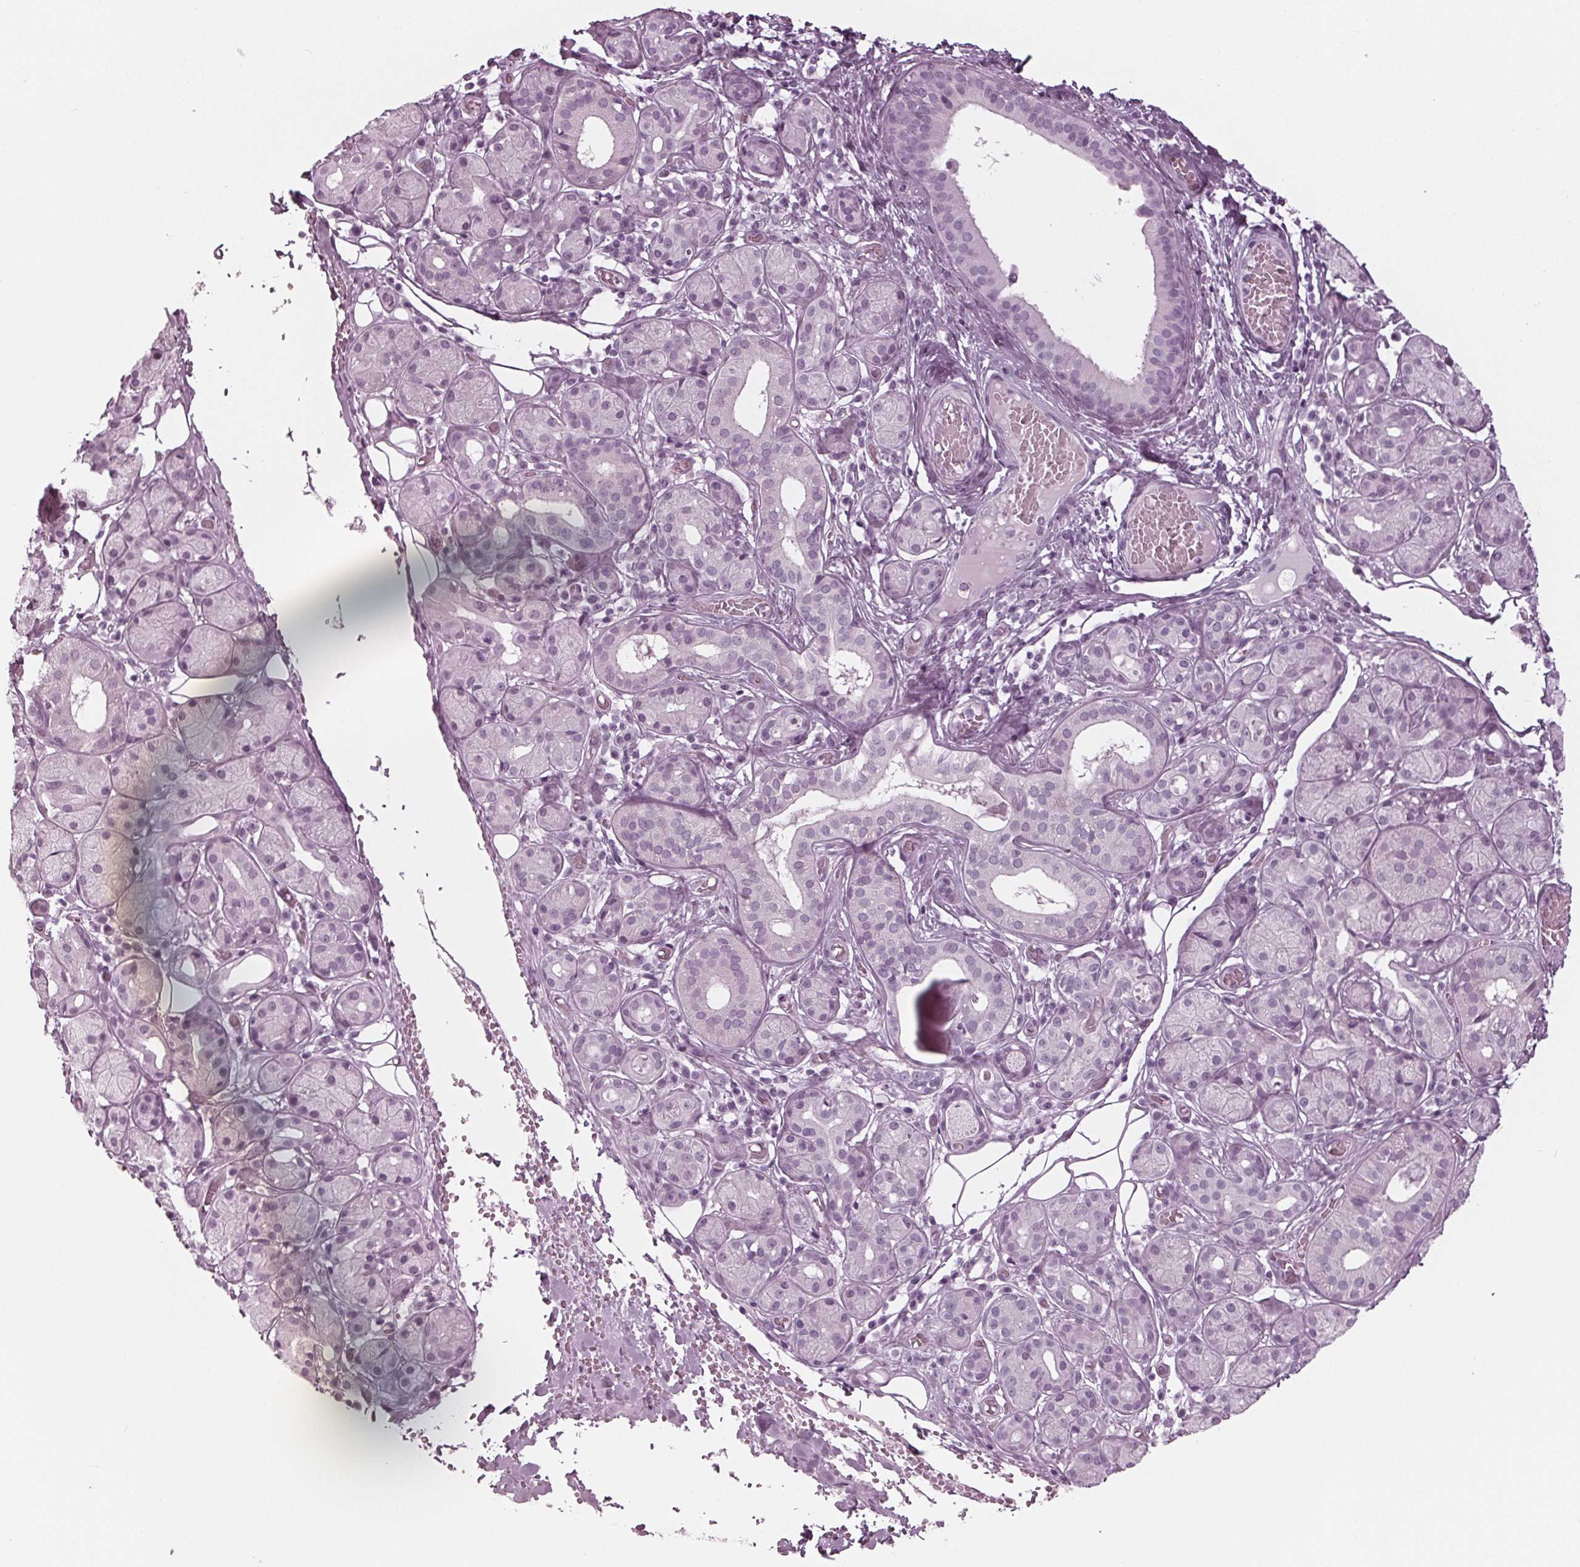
{"staining": {"intensity": "negative", "quantity": "none", "location": "none"}, "tissue": "salivary gland", "cell_type": "Glandular cells", "image_type": "normal", "snomed": [{"axis": "morphology", "description": "Normal tissue, NOS"}, {"axis": "topography", "description": "Salivary gland"}, {"axis": "topography", "description": "Peripheral nerve tissue"}], "caption": "This image is of normal salivary gland stained with immunohistochemistry to label a protein in brown with the nuclei are counter-stained blue. There is no expression in glandular cells.", "gene": "KRT28", "patient": {"sex": "male", "age": 71}}